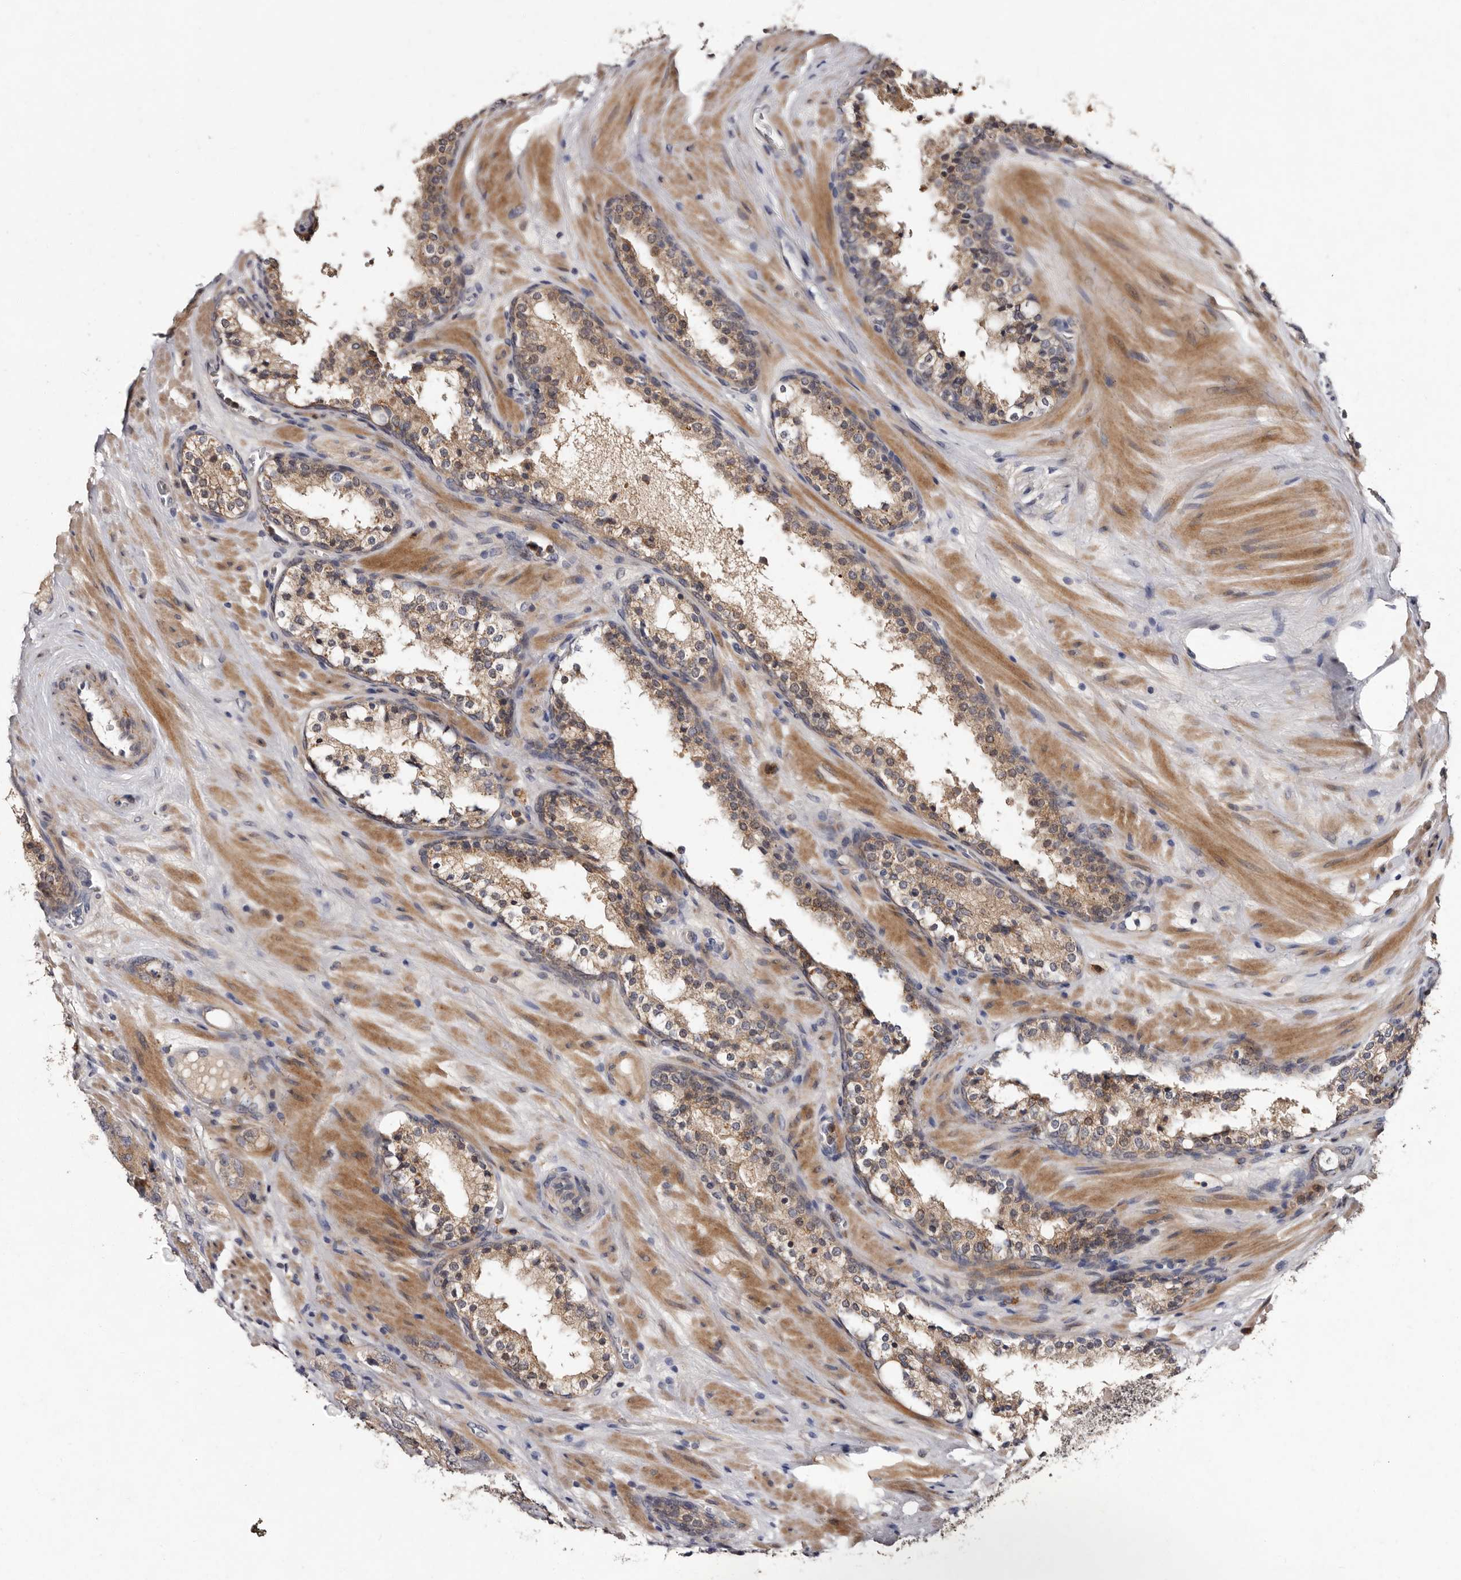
{"staining": {"intensity": "weak", "quantity": ">75%", "location": "cytoplasmic/membranous"}, "tissue": "prostate cancer", "cell_type": "Tumor cells", "image_type": "cancer", "snomed": [{"axis": "morphology", "description": "Adenocarcinoma, High grade"}, {"axis": "topography", "description": "Prostate"}], "caption": "Immunohistochemical staining of prostate high-grade adenocarcinoma demonstrates low levels of weak cytoplasmic/membranous staining in approximately >75% of tumor cells.", "gene": "DNPH1", "patient": {"sex": "male", "age": 56}}